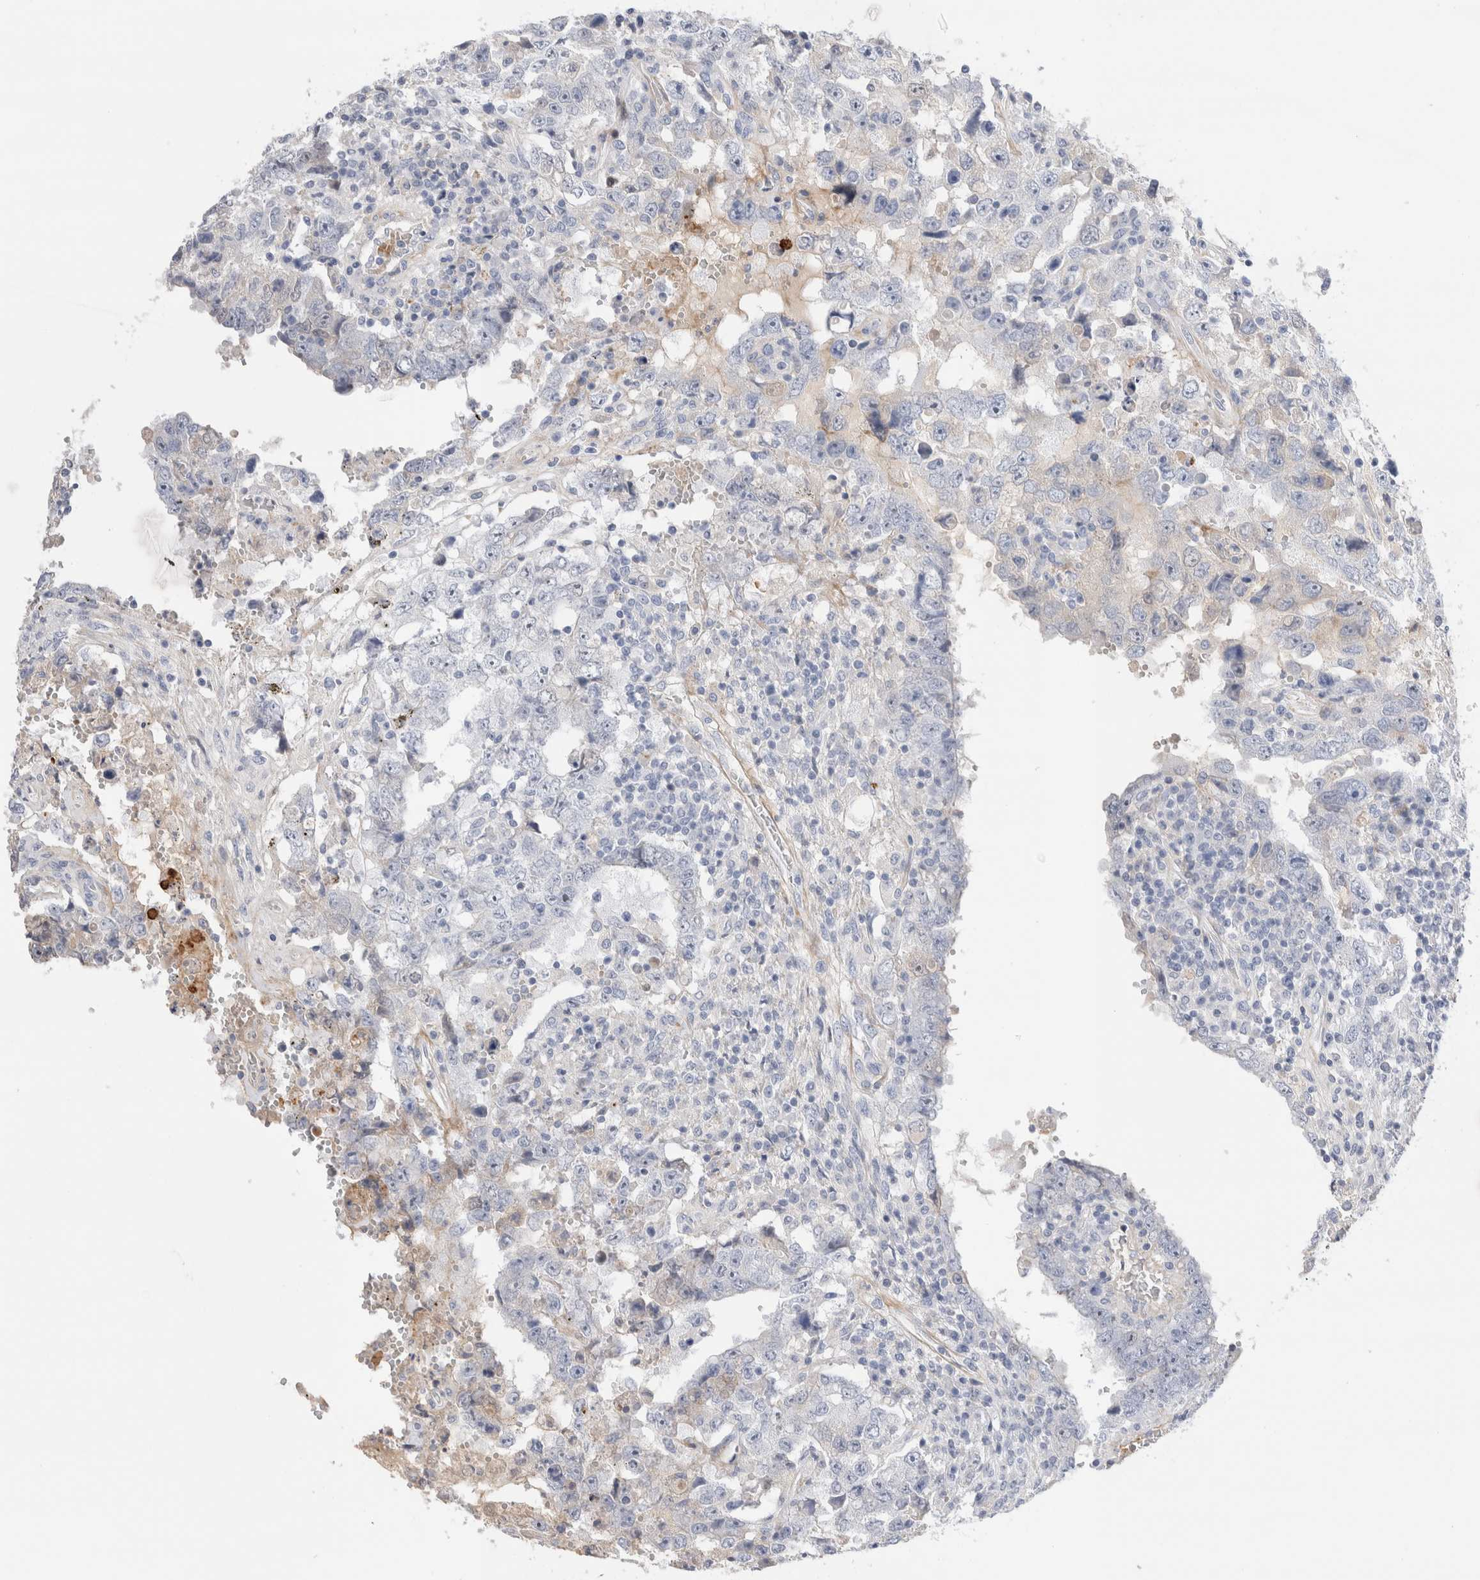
{"staining": {"intensity": "negative", "quantity": "none", "location": "none"}, "tissue": "testis cancer", "cell_type": "Tumor cells", "image_type": "cancer", "snomed": [{"axis": "morphology", "description": "Carcinoma, Embryonal, NOS"}, {"axis": "topography", "description": "Testis"}], "caption": "Immunohistochemical staining of human testis embryonal carcinoma exhibits no significant positivity in tumor cells. Nuclei are stained in blue.", "gene": "ECHDC2", "patient": {"sex": "male", "age": 26}}